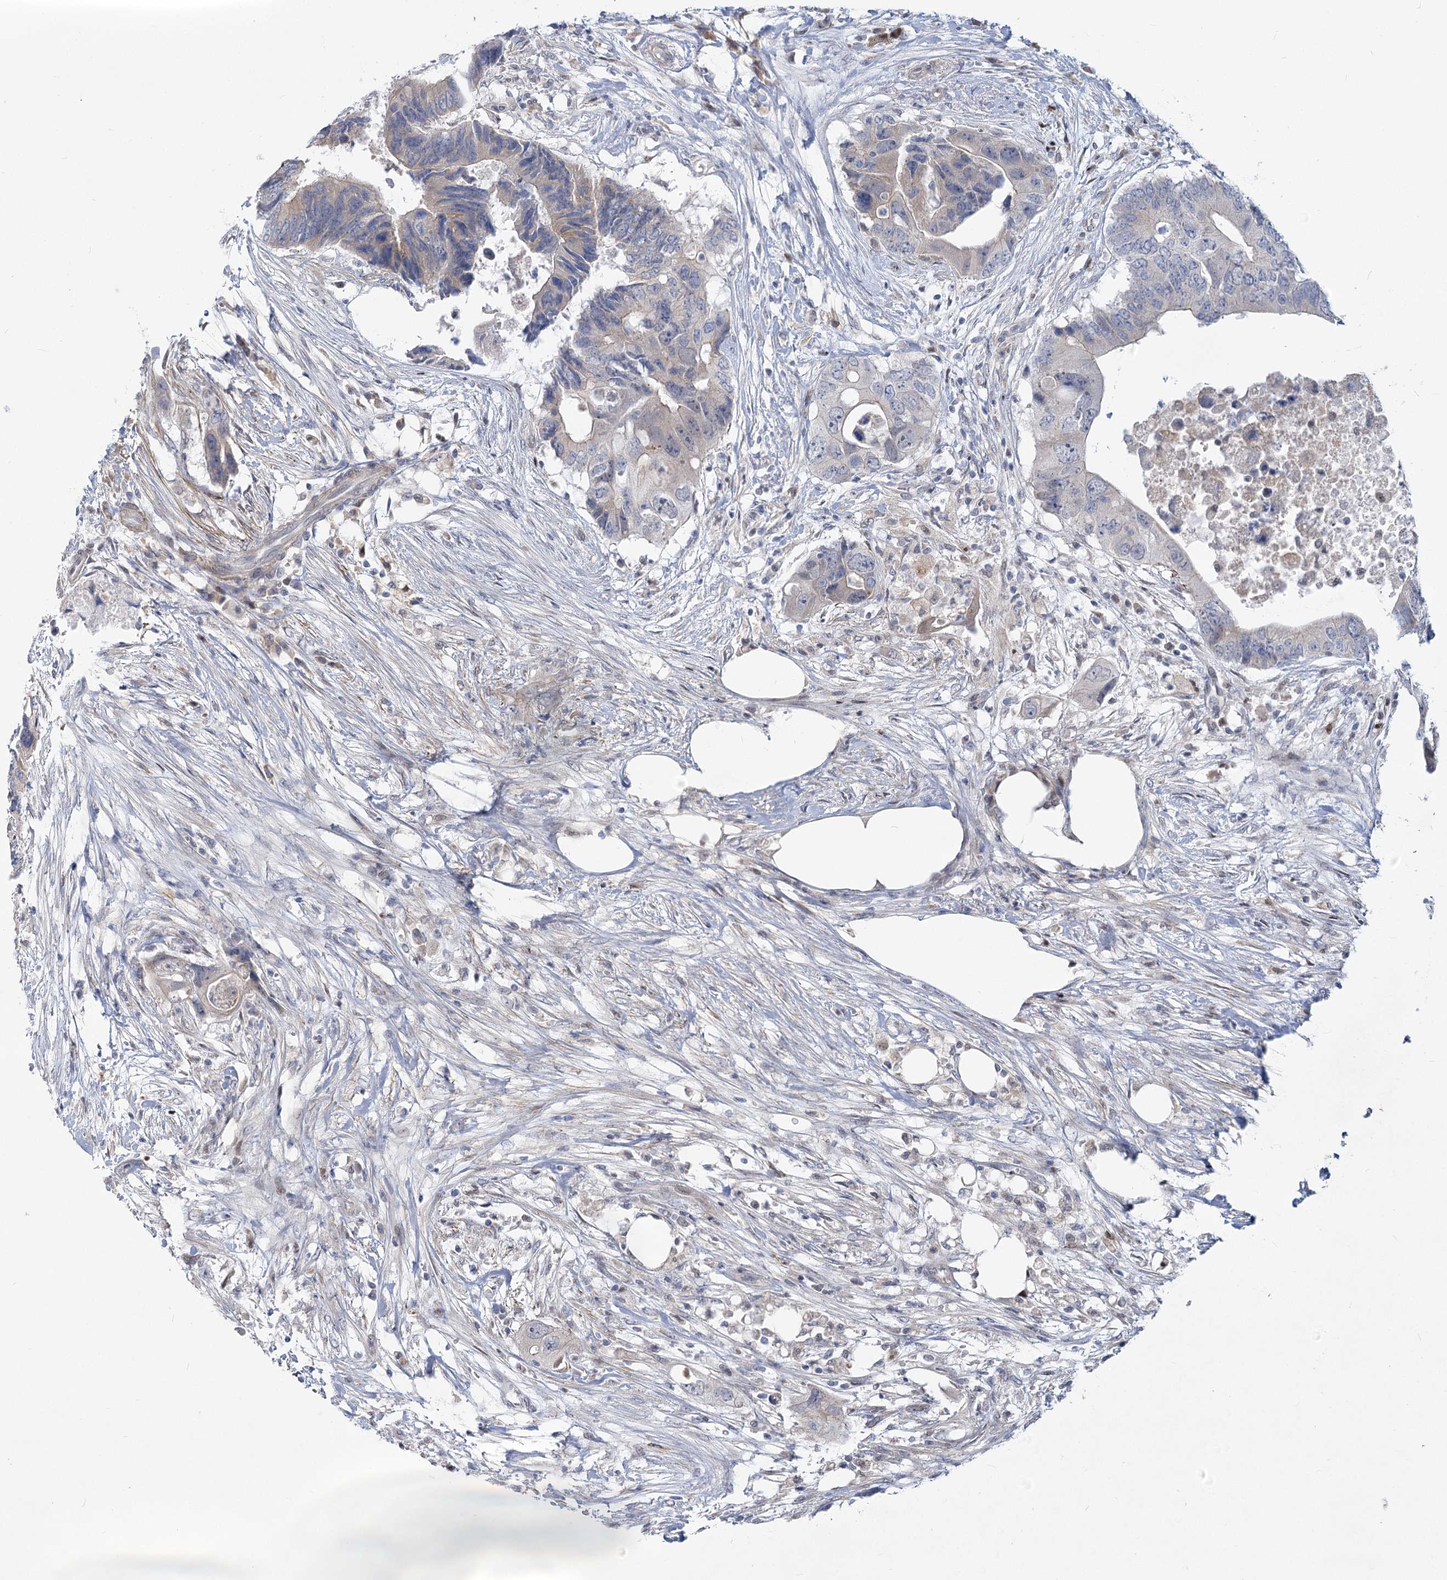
{"staining": {"intensity": "negative", "quantity": "none", "location": "none"}, "tissue": "colorectal cancer", "cell_type": "Tumor cells", "image_type": "cancer", "snomed": [{"axis": "morphology", "description": "Adenocarcinoma, NOS"}, {"axis": "topography", "description": "Colon"}], "caption": "The immunohistochemistry (IHC) histopathology image has no significant positivity in tumor cells of adenocarcinoma (colorectal) tissue.", "gene": "ARSI", "patient": {"sex": "male", "age": 71}}